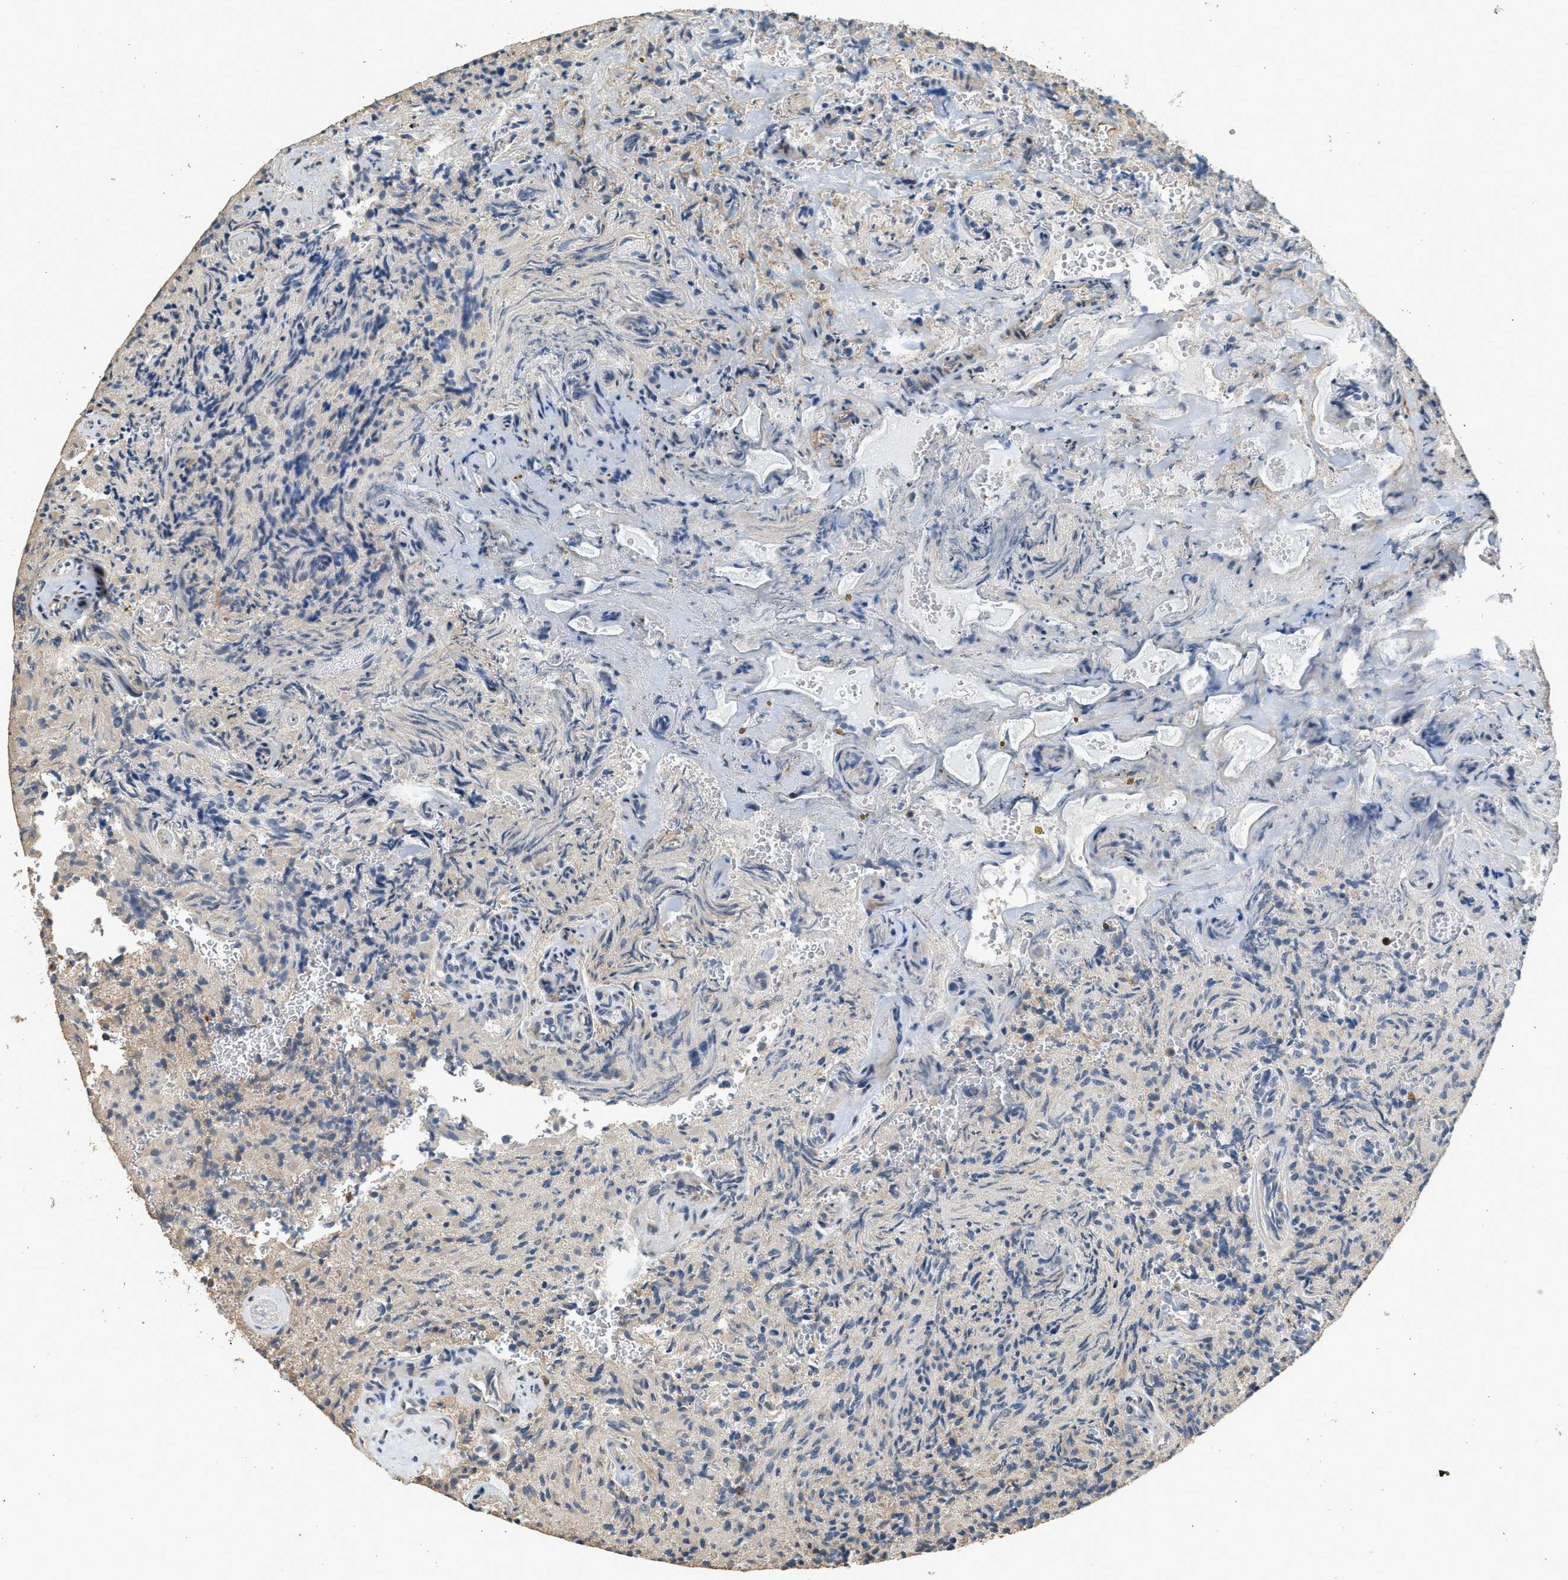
{"staining": {"intensity": "weak", "quantity": "<25%", "location": "cytoplasmic/membranous"}, "tissue": "glioma", "cell_type": "Tumor cells", "image_type": "cancer", "snomed": [{"axis": "morphology", "description": "Glioma, malignant, High grade"}, {"axis": "topography", "description": "Brain"}], "caption": "DAB (3,3'-diaminobenzidine) immunohistochemical staining of glioma demonstrates no significant staining in tumor cells.", "gene": "PCLO", "patient": {"sex": "male", "age": 71}}